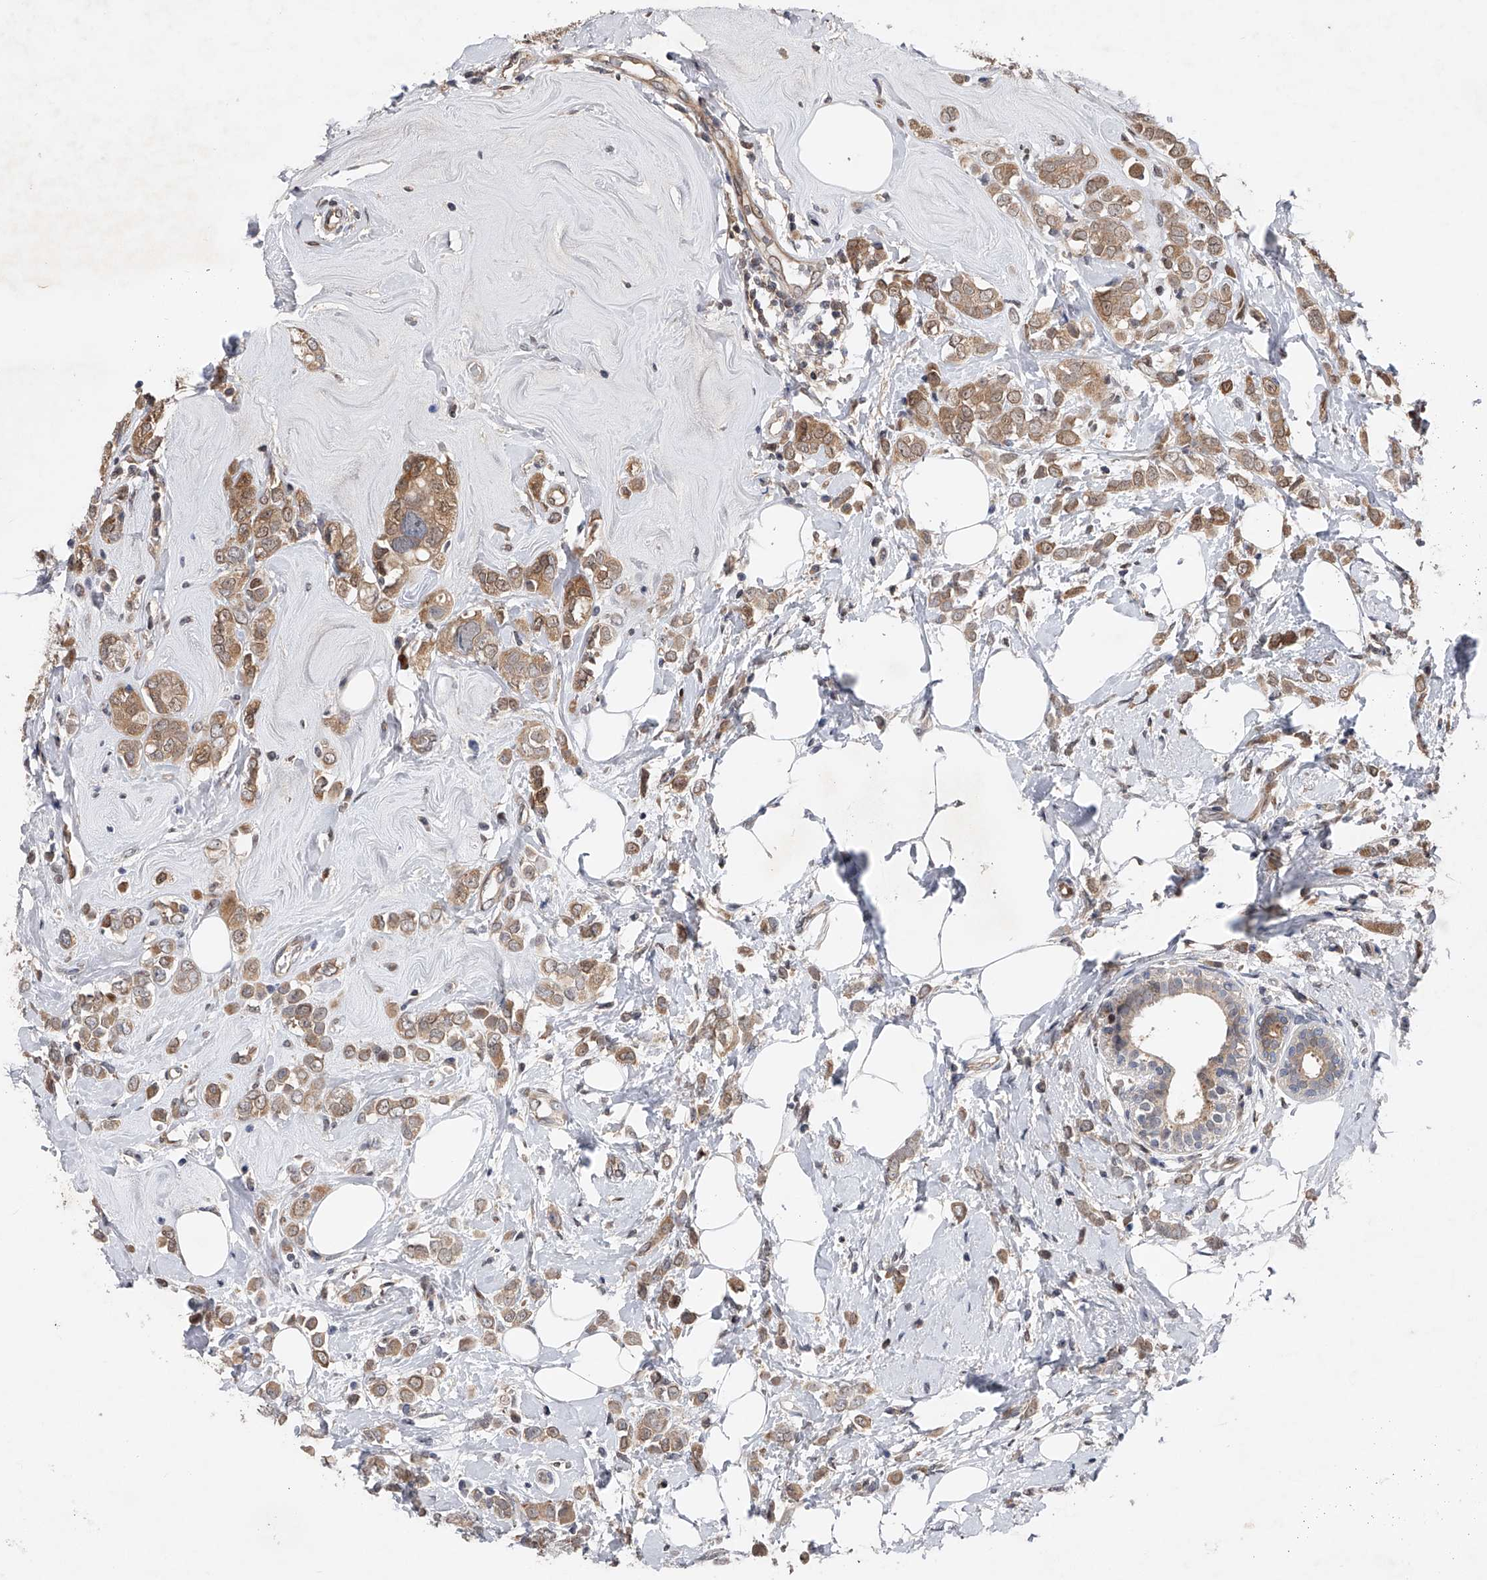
{"staining": {"intensity": "weak", "quantity": ">75%", "location": "cytoplasmic/membranous"}, "tissue": "breast cancer", "cell_type": "Tumor cells", "image_type": "cancer", "snomed": [{"axis": "morphology", "description": "Lobular carcinoma"}, {"axis": "topography", "description": "Breast"}], "caption": "High-power microscopy captured an immunohistochemistry (IHC) image of lobular carcinoma (breast), revealing weak cytoplasmic/membranous positivity in about >75% of tumor cells.", "gene": "RWDD2A", "patient": {"sex": "female", "age": 47}}